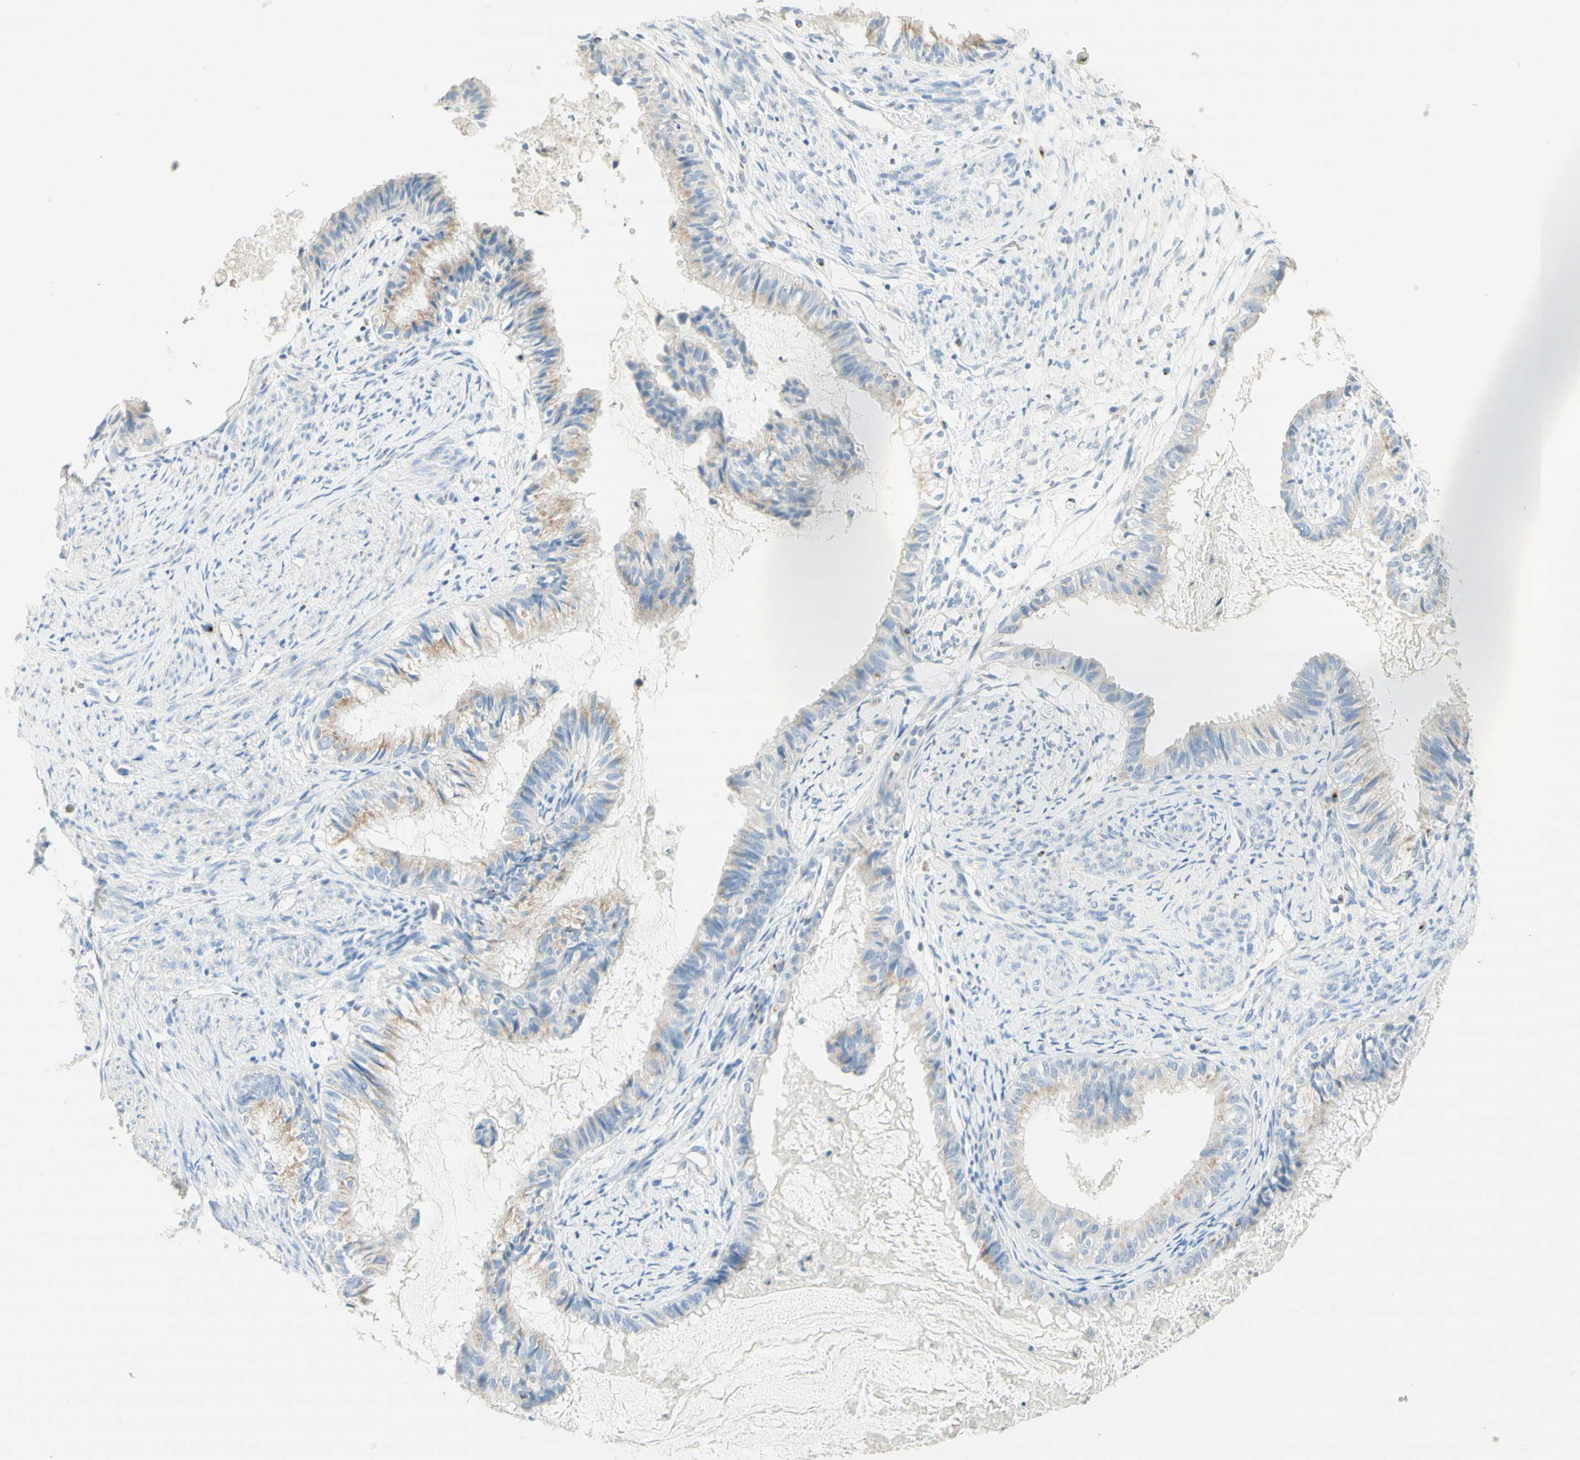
{"staining": {"intensity": "moderate", "quantity": "25%-75%", "location": "cytoplasmic/membranous"}, "tissue": "cervical cancer", "cell_type": "Tumor cells", "image_type": "cancer", "snomed": [{"axis": "morphology", "description": "Normal tissue, NOS"}, {"axis": "morphology", "description": "Adenocarcinoma, NOS"}, {"axis": "topography", "description": "Cervix"}, {"axis": "topography", "description": "Endometrium"}], "caption": "The micrograph exhibits a brown stain indicating the presence of a protein in the cytoplasmic/membranous of tumor cells in cervical cancer. (IHC, brightfield microscopy, high magnification).", "gene": "MANEA", "patient": {"sex": "female", "age": 86}}